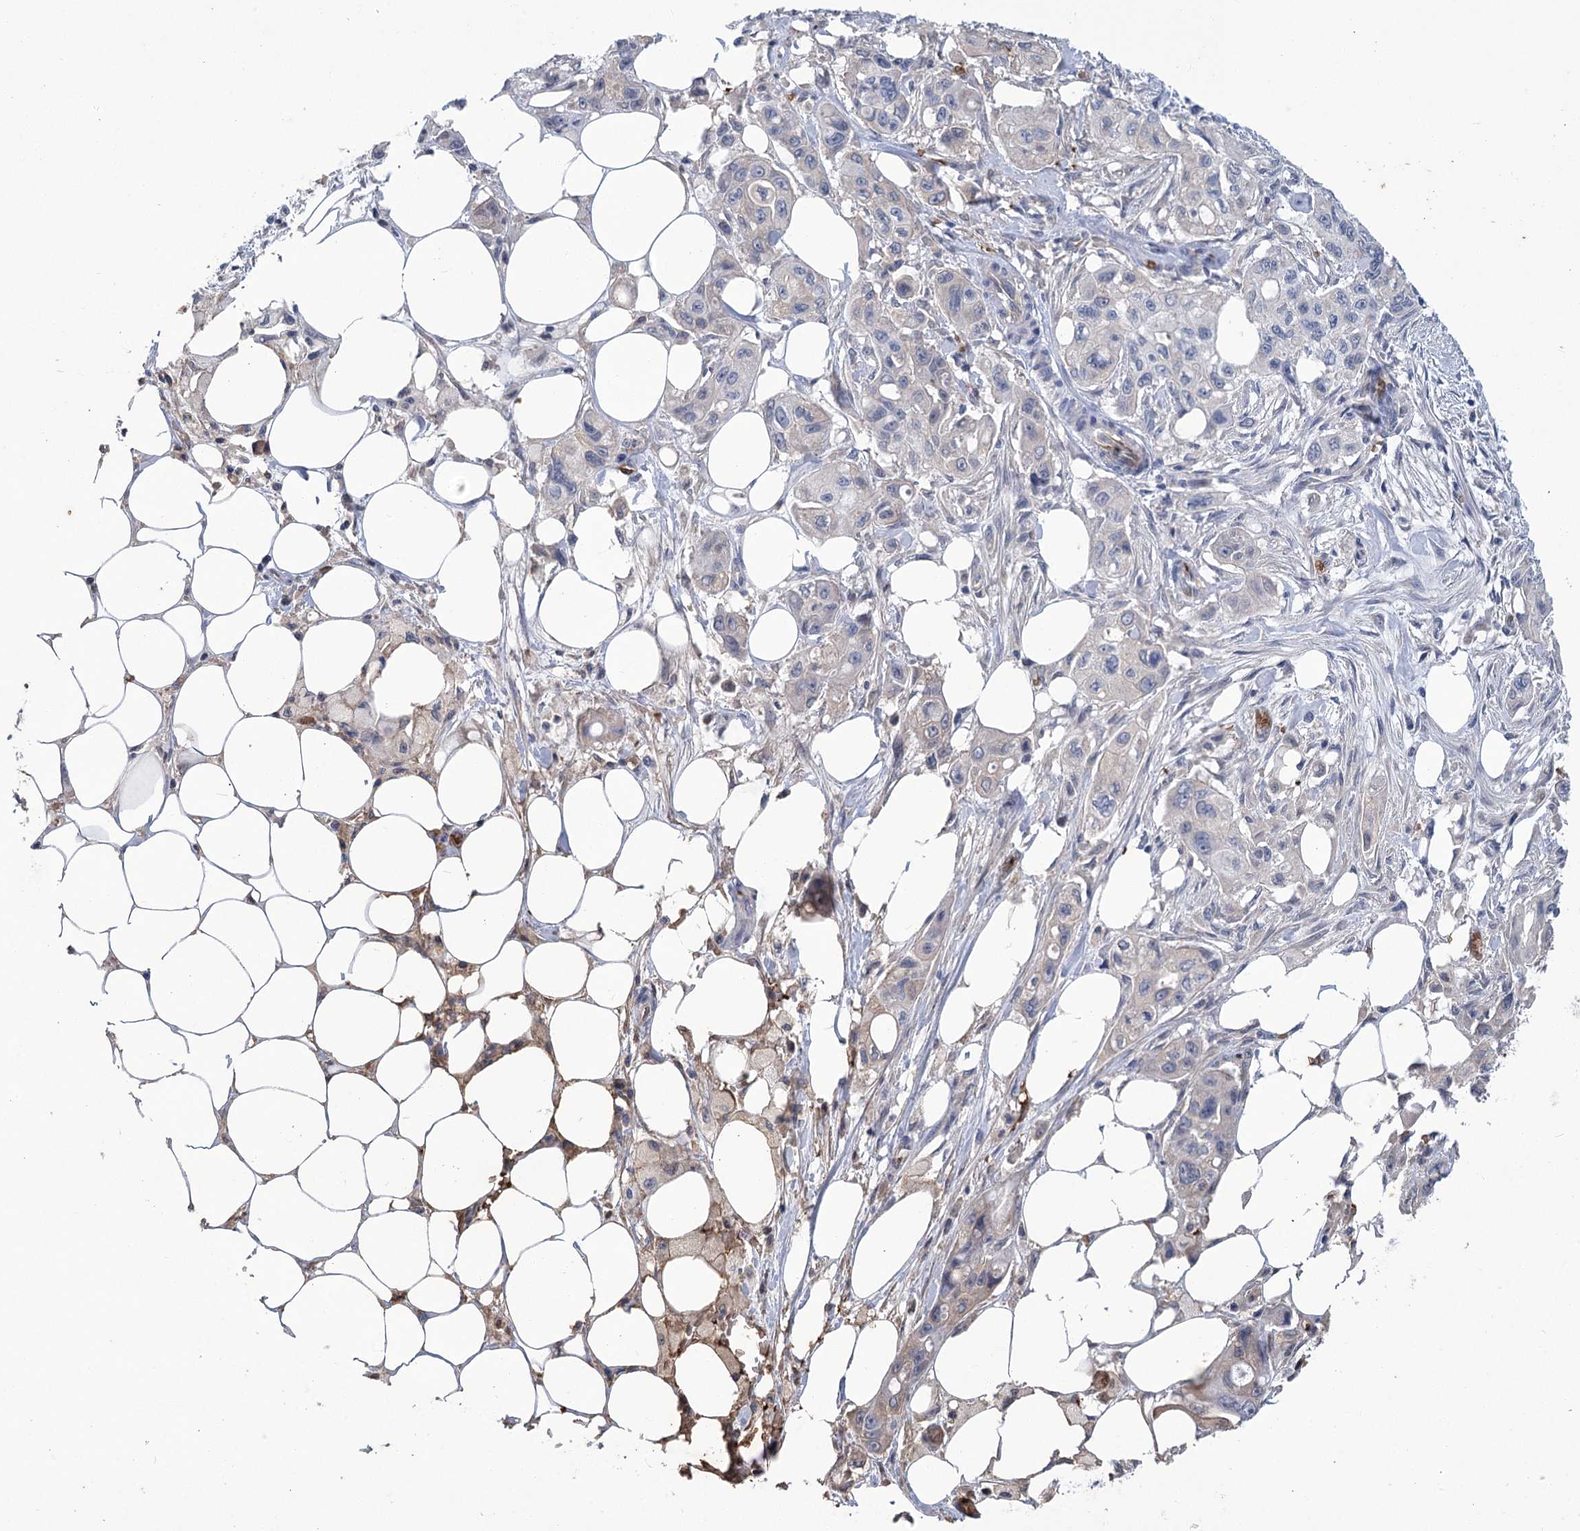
{"staining": {"intensity": "negative", "quantity": "none", "location": "none"}, "tissue": "pancreatic cancer", "cell_type": "Tumor cells", "image_type": "cancer", "snomed": [{"axis": "morphology", "description": "Adenocarcinoma, NOS"}, {"axis": "topography", "description": "Pancreas"}], "caption": "A micrograph of pancreatic cancer stained for a protein shows no brown staining in tumor cells.", "gene": "HBA1", "patient": {"sex": "male", "age": 75}}